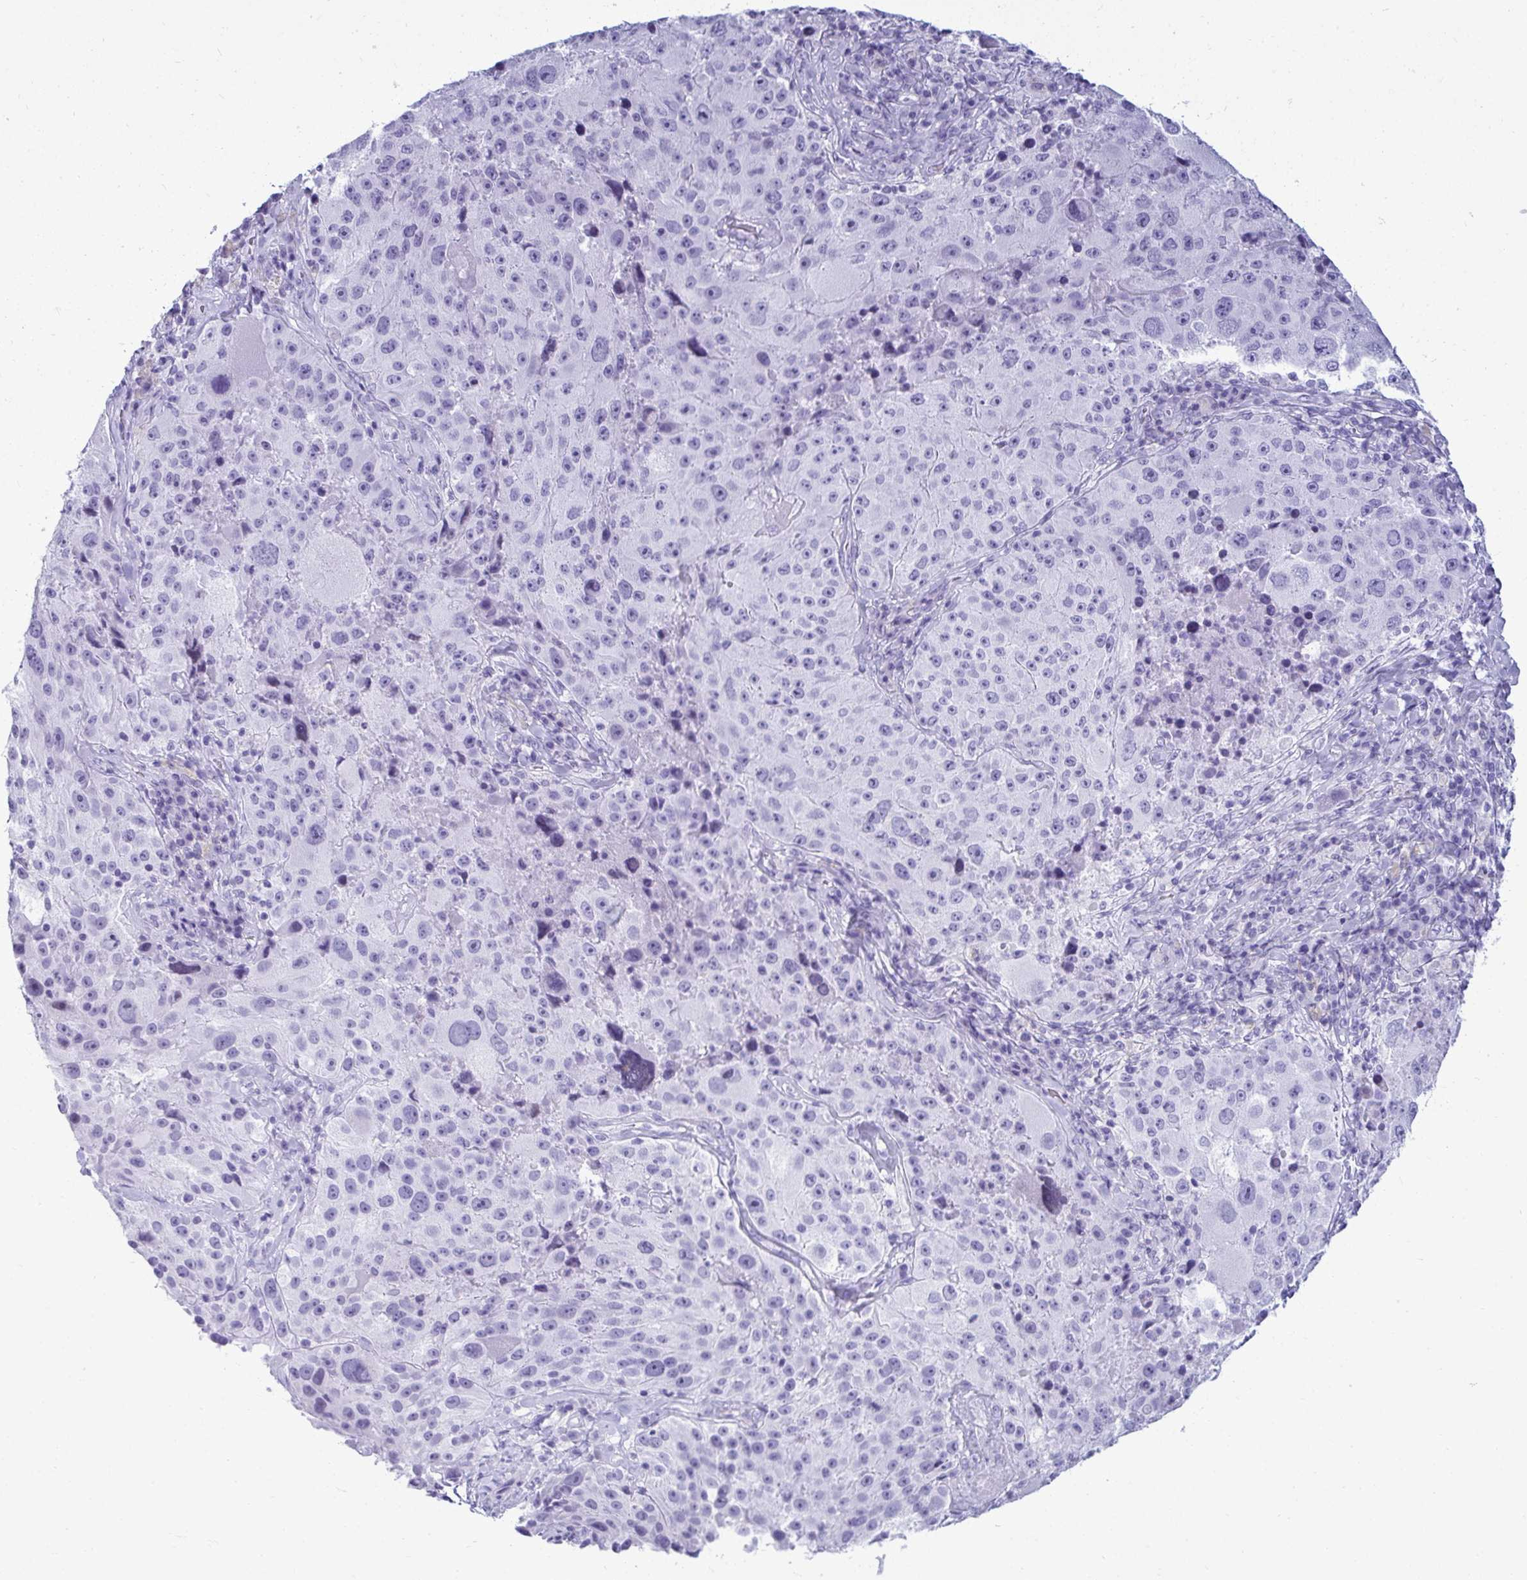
{"staining": {"intensity": "negative", "quantity": "none", "location": "none"}, "tissue": "melanoma", "cell_type": "Tumor cells", "image_type": "cancer", "snomed": [{"axis": "morphology", "description": "Malignant melanoma, Metastatic site"}, {"axis": "topography", "description": "Lymph node"}], "caption": "Histopathology image shows no protein expression in tumor cells of melanoma tissue.", "gene": "CLGN", "patient": {"sex": "male", "age": 62}}